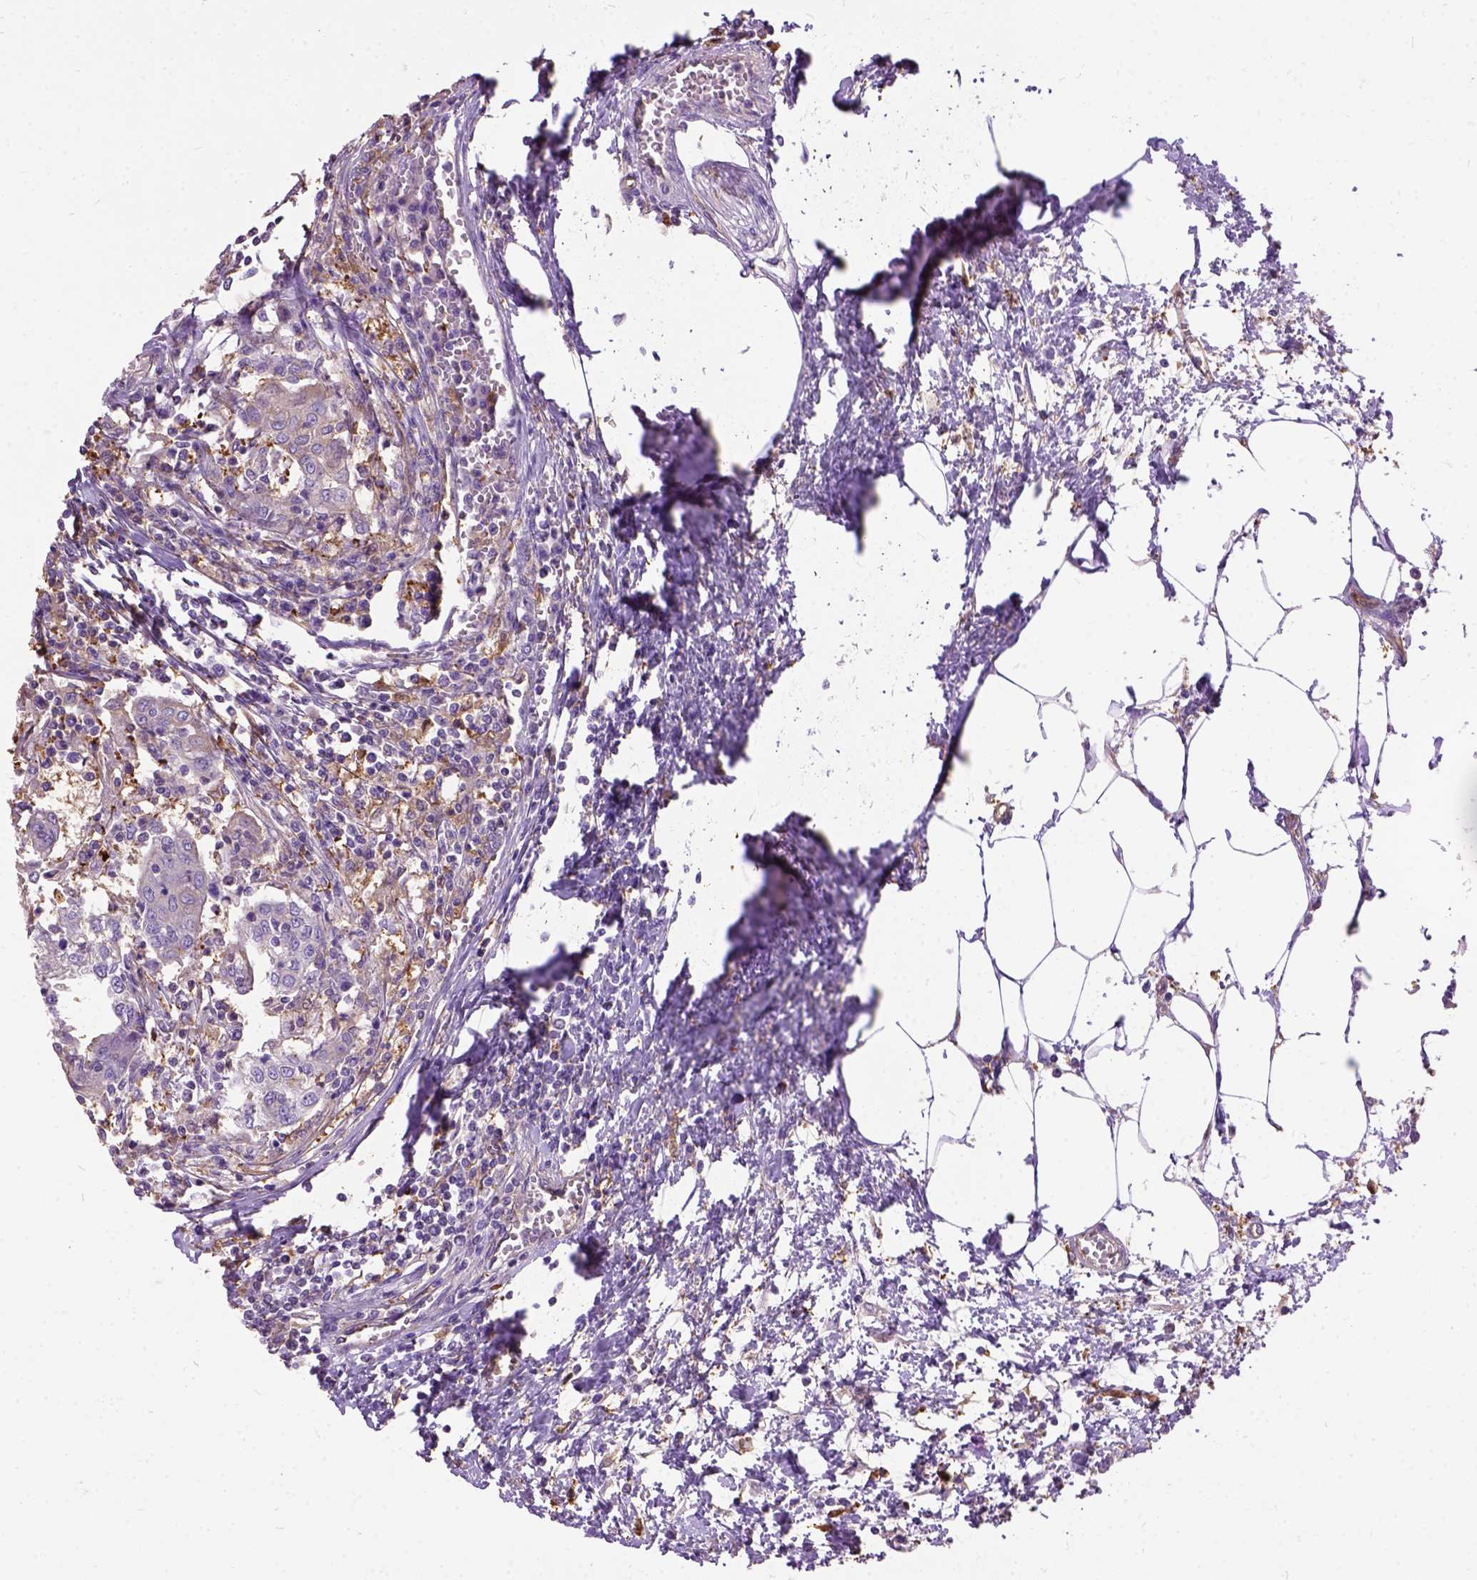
{"staining": {"intensity": "negative", "quantity": "none", "location": "none"}, "tissue": "urothelial cancer", "cell_type": "Tumor cells", "image_type": "cancer", "snomed": [{"axis": "morphology", "description": "Urothelial carcinoma, High grade"}, {"axis": "topography", "description": "Urinary bladder"}], "caption": "High power microscopy histopathology image of an IHC histopathology image of urothelial carcinoma (high-grade), revealing no significant expression in tumor cells.", "gene": "SEMA4F", "patient": {"sex": "female", "age": 85}}